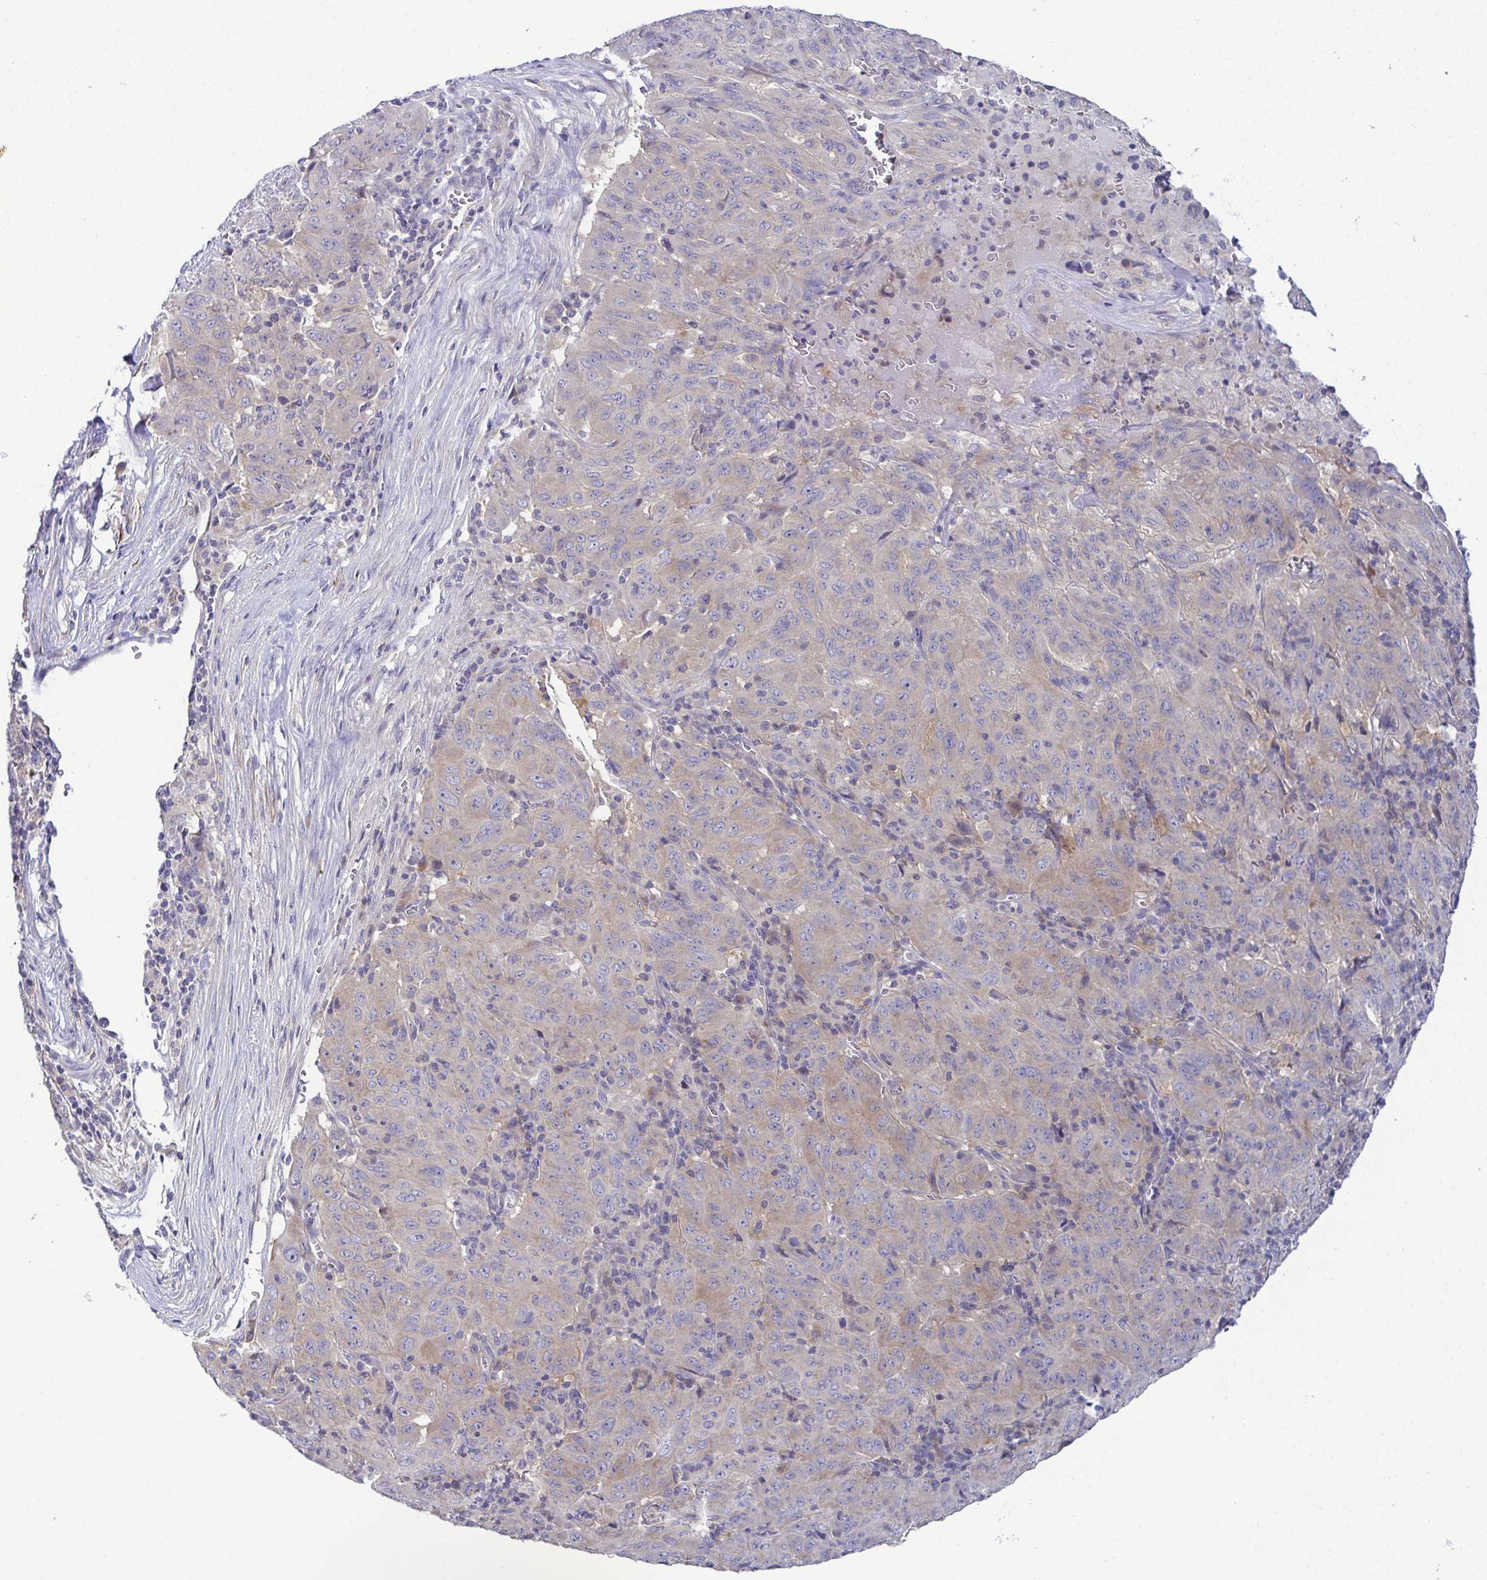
{"staining": {"intensity": "weak", "quantity": "<25%", "location": "cytoplasmic/membranous"}, "tissue": "pancreatic cancer", "cell_type": "Tumor cells", "image_type": "cancer", "snomed": [{"axis": "morphology", "description": "Adenocarcinoma, NOS"}, {"axis": "topography", "description": "Pancreas"}], "caption": "DAB immunohistochemical staining of human adenocarcinoma (pancreatic) exhibits no significant positivity in tumor cells.", "gene": "CFAP97D1", "patient": {"sex": "male", "age": 63}}